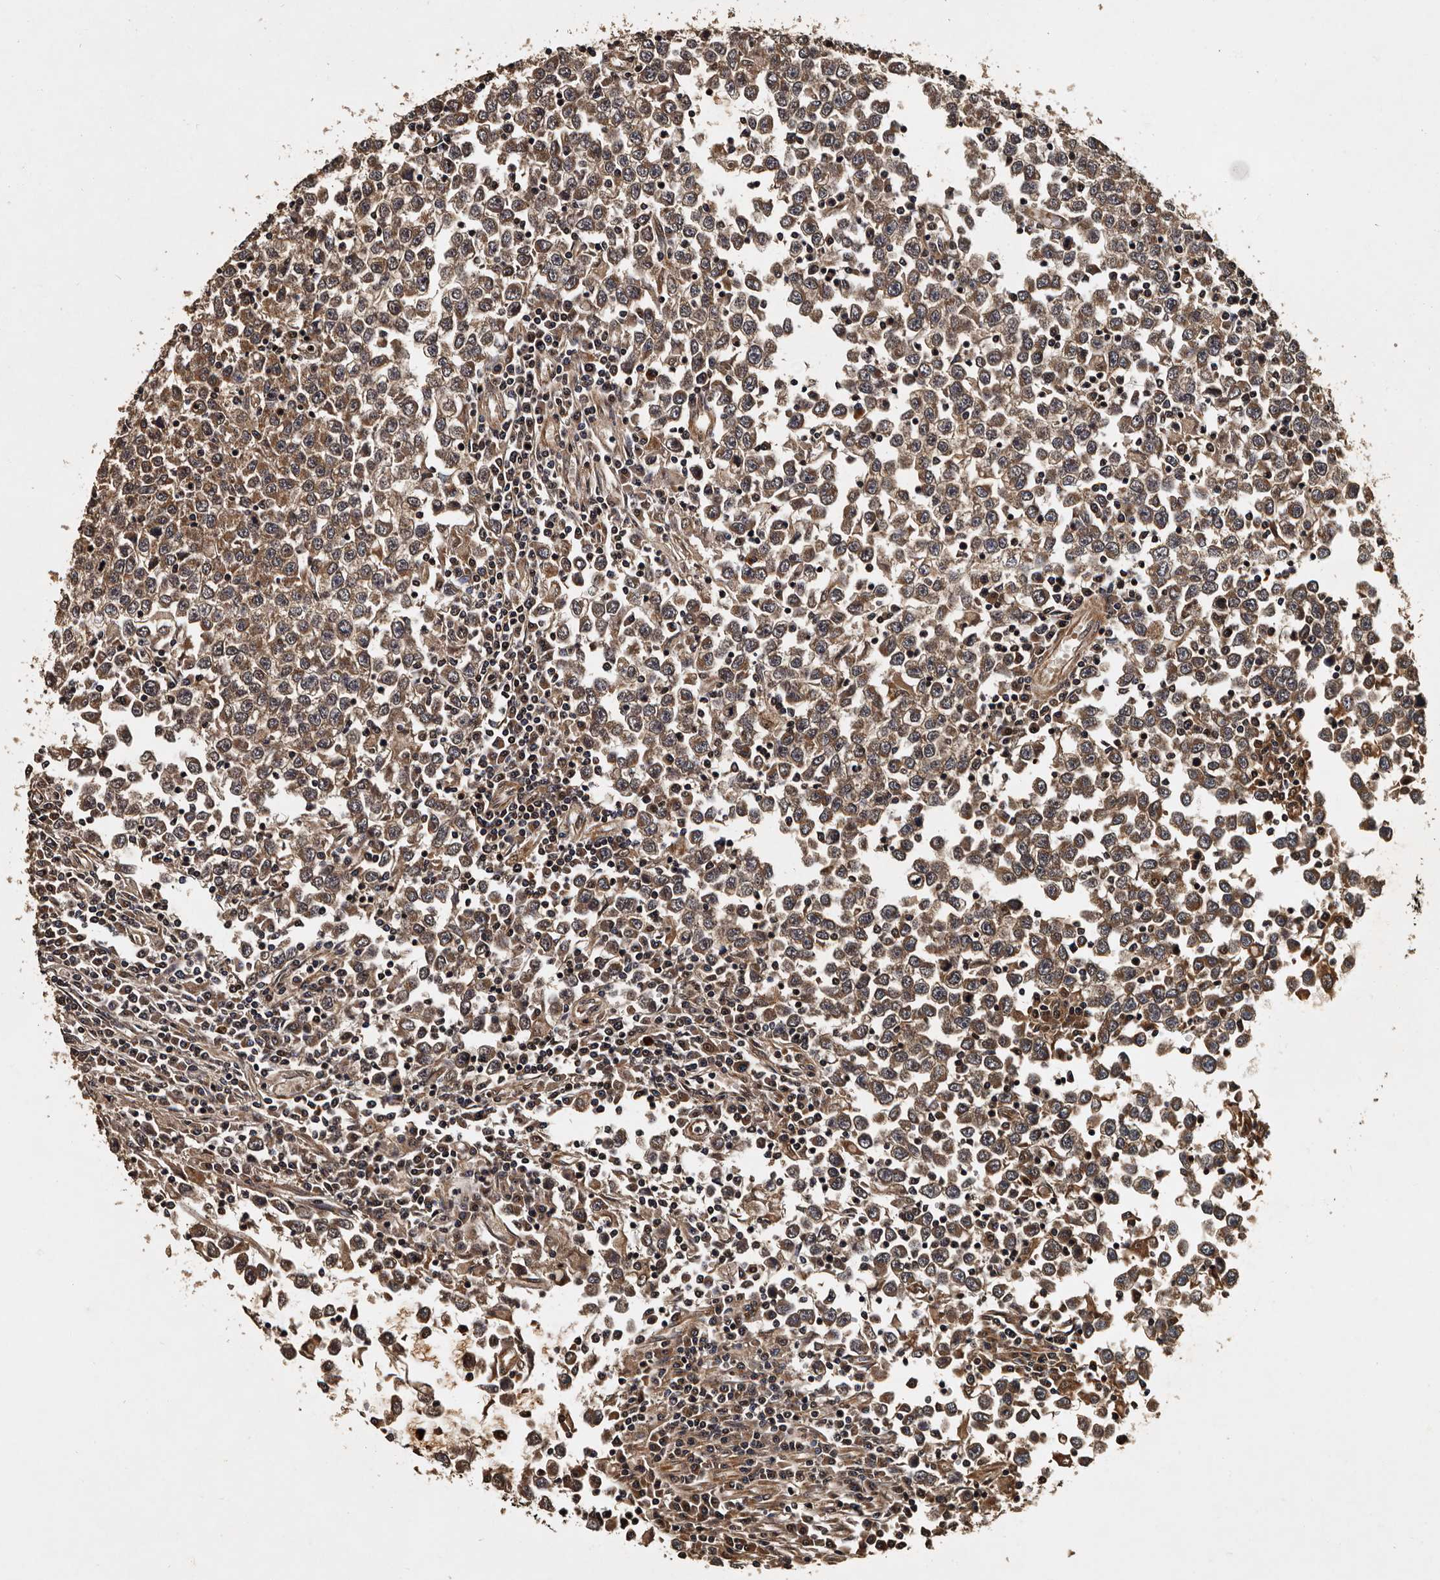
{"staining": {"intensity": "moderate", "quantity": ">75%", "location": "cytoplasmic/membranous"}, "tissue": "testis cancer", "cell_type": "Tumor cells", "image_type": "cancer", "snomed": [{"axis": "morphology", "description": "Seminoma, NOS"}, {"axis": "topography", "description": "Testis"}], "caption": "Seminoma (testis) stained with a brown dye displays moderate cytoplasmic/membranous positive expression in approximately >75% of tumor cells.", "gene": "CPNE3", "patient": {"sex": "male", "age": 65}}